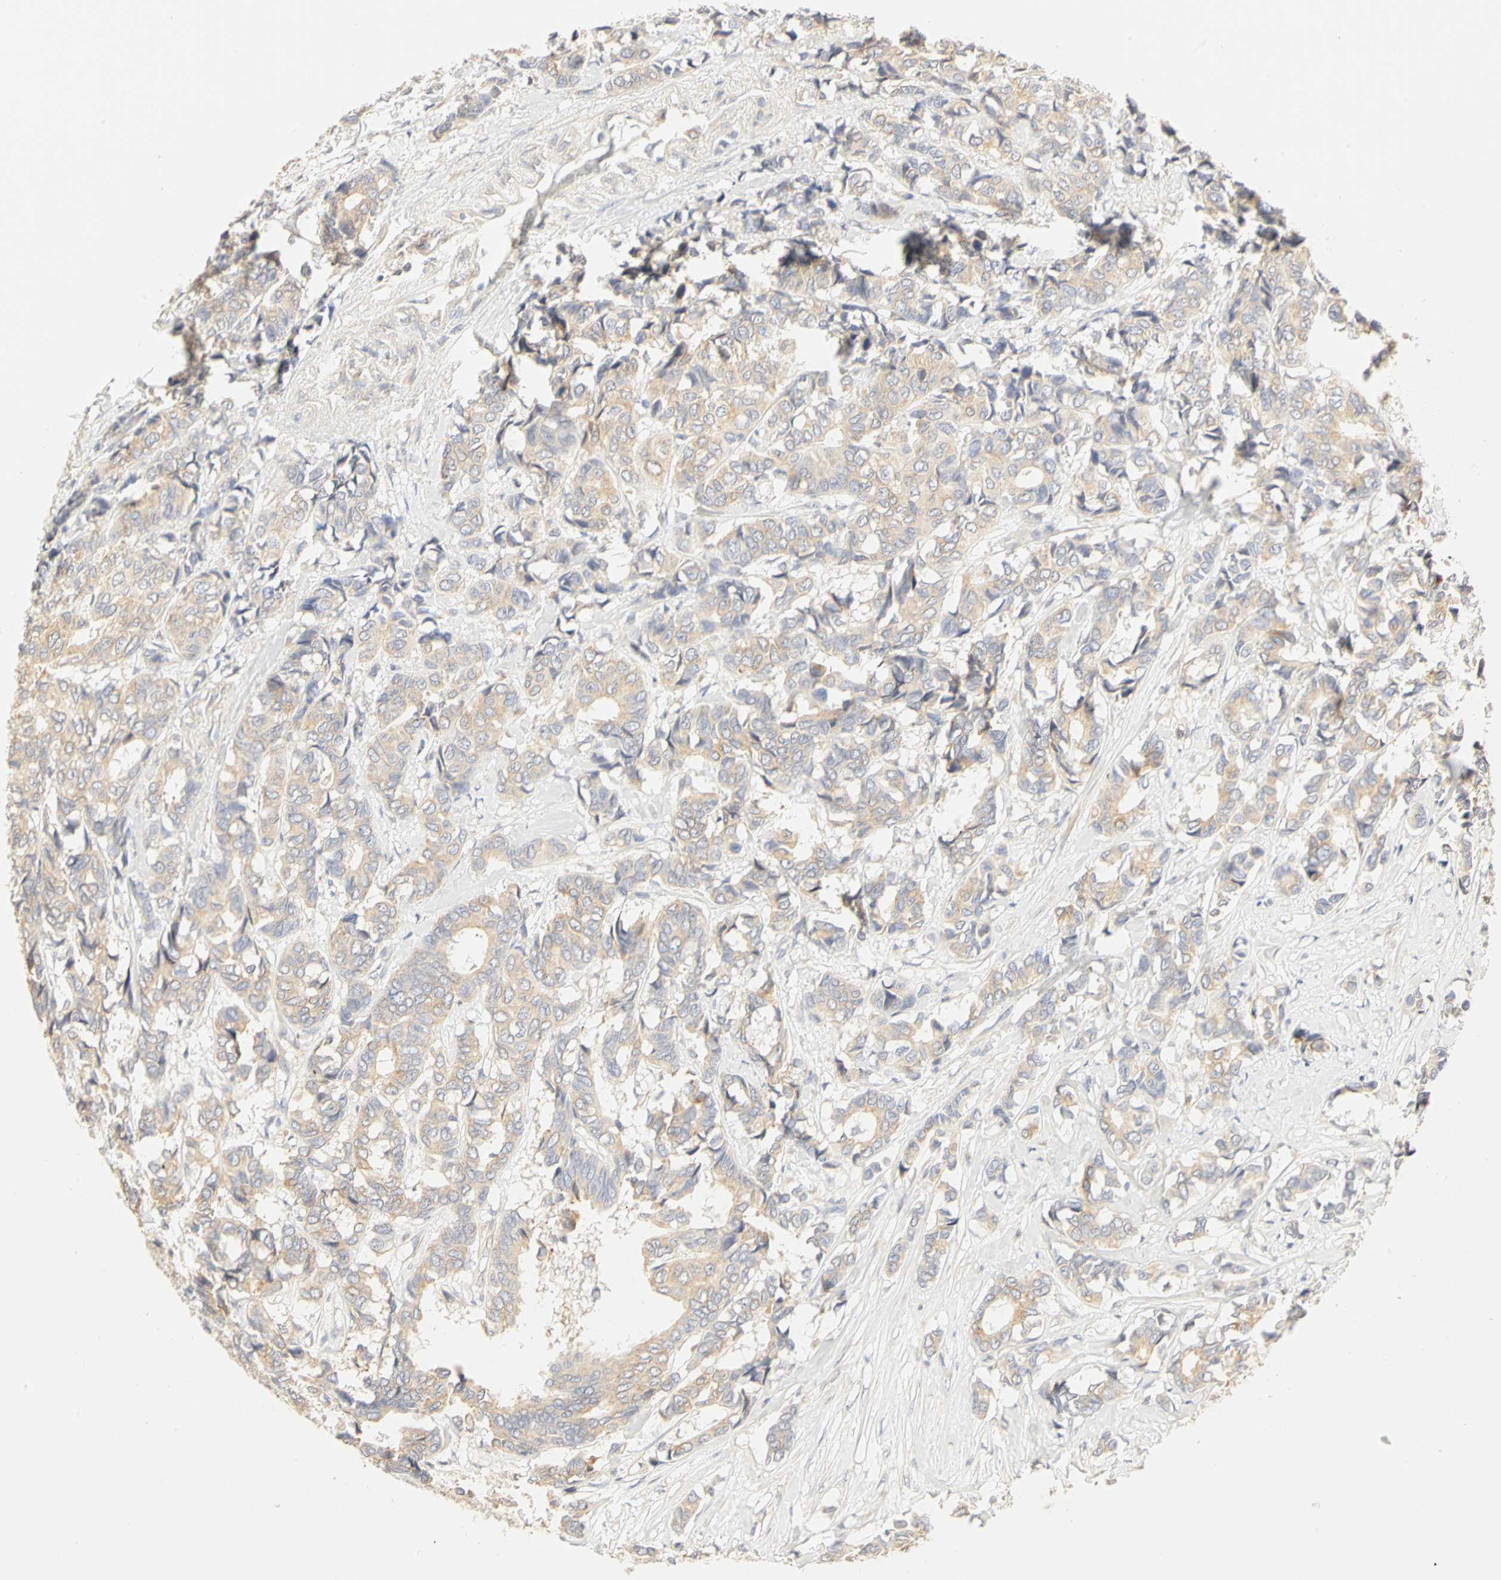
{"staining": {"intensity": "weak", "quantity": ">75%", "location": "cytoplasmic/membranous"}, "tissue": "breast cancer", "cell_type": "Tumor cells", "image_type": "cancer", "snomed": [{"axis": "morphology", "description": "Duct carcinoma"}, {"axis": "topography", "description": "Breast"}], "caption": "Brown immunohistochemical staining in human invasive ductal carcinoma (breast) exhibits weak cytoplasmic/membranous staining in approximately >75% of tumor cells. (DAB (3,3'-diaminobenzidine) IHC with brightfield microscopy, high magnification).", "gene": "GNRH2", "patient": {"sex": "female", "age": 87}}